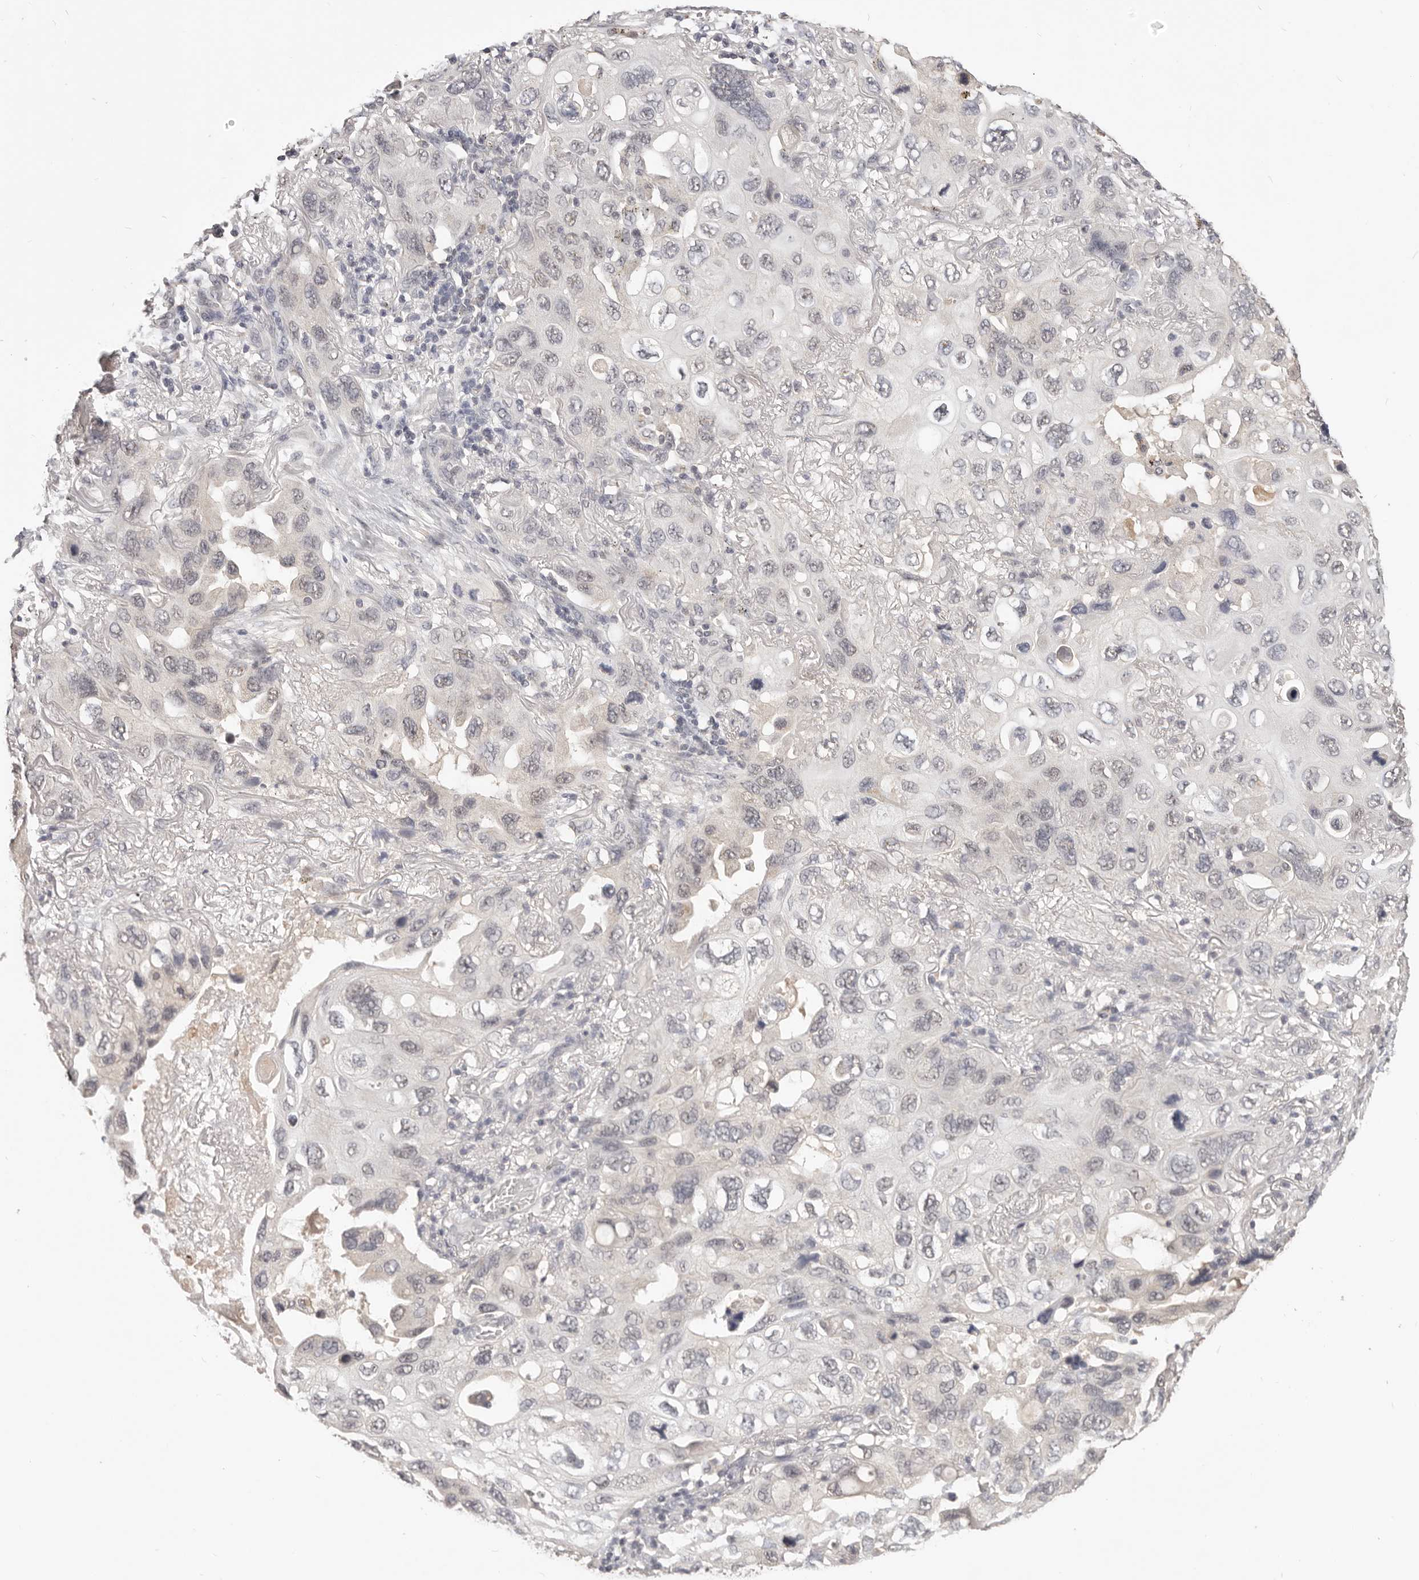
{"staining": {"intensity": "negative", "quantity": "none", "location": "none"}, "tissue": "lung cancer", "cell_type": "Tumor cells", "image_type": "cancer", "snomed": [{"axis": "morphology", "description": "Squamous cell carcinoma, NOS"}, {"axis": "topography", "description": "Lung"}], "caption": "The histopathology image displays no significant expression in tumor cells of lung cancer.", "gene": "TSPAN13", "patient": {"sex": "female", "age": 73}}